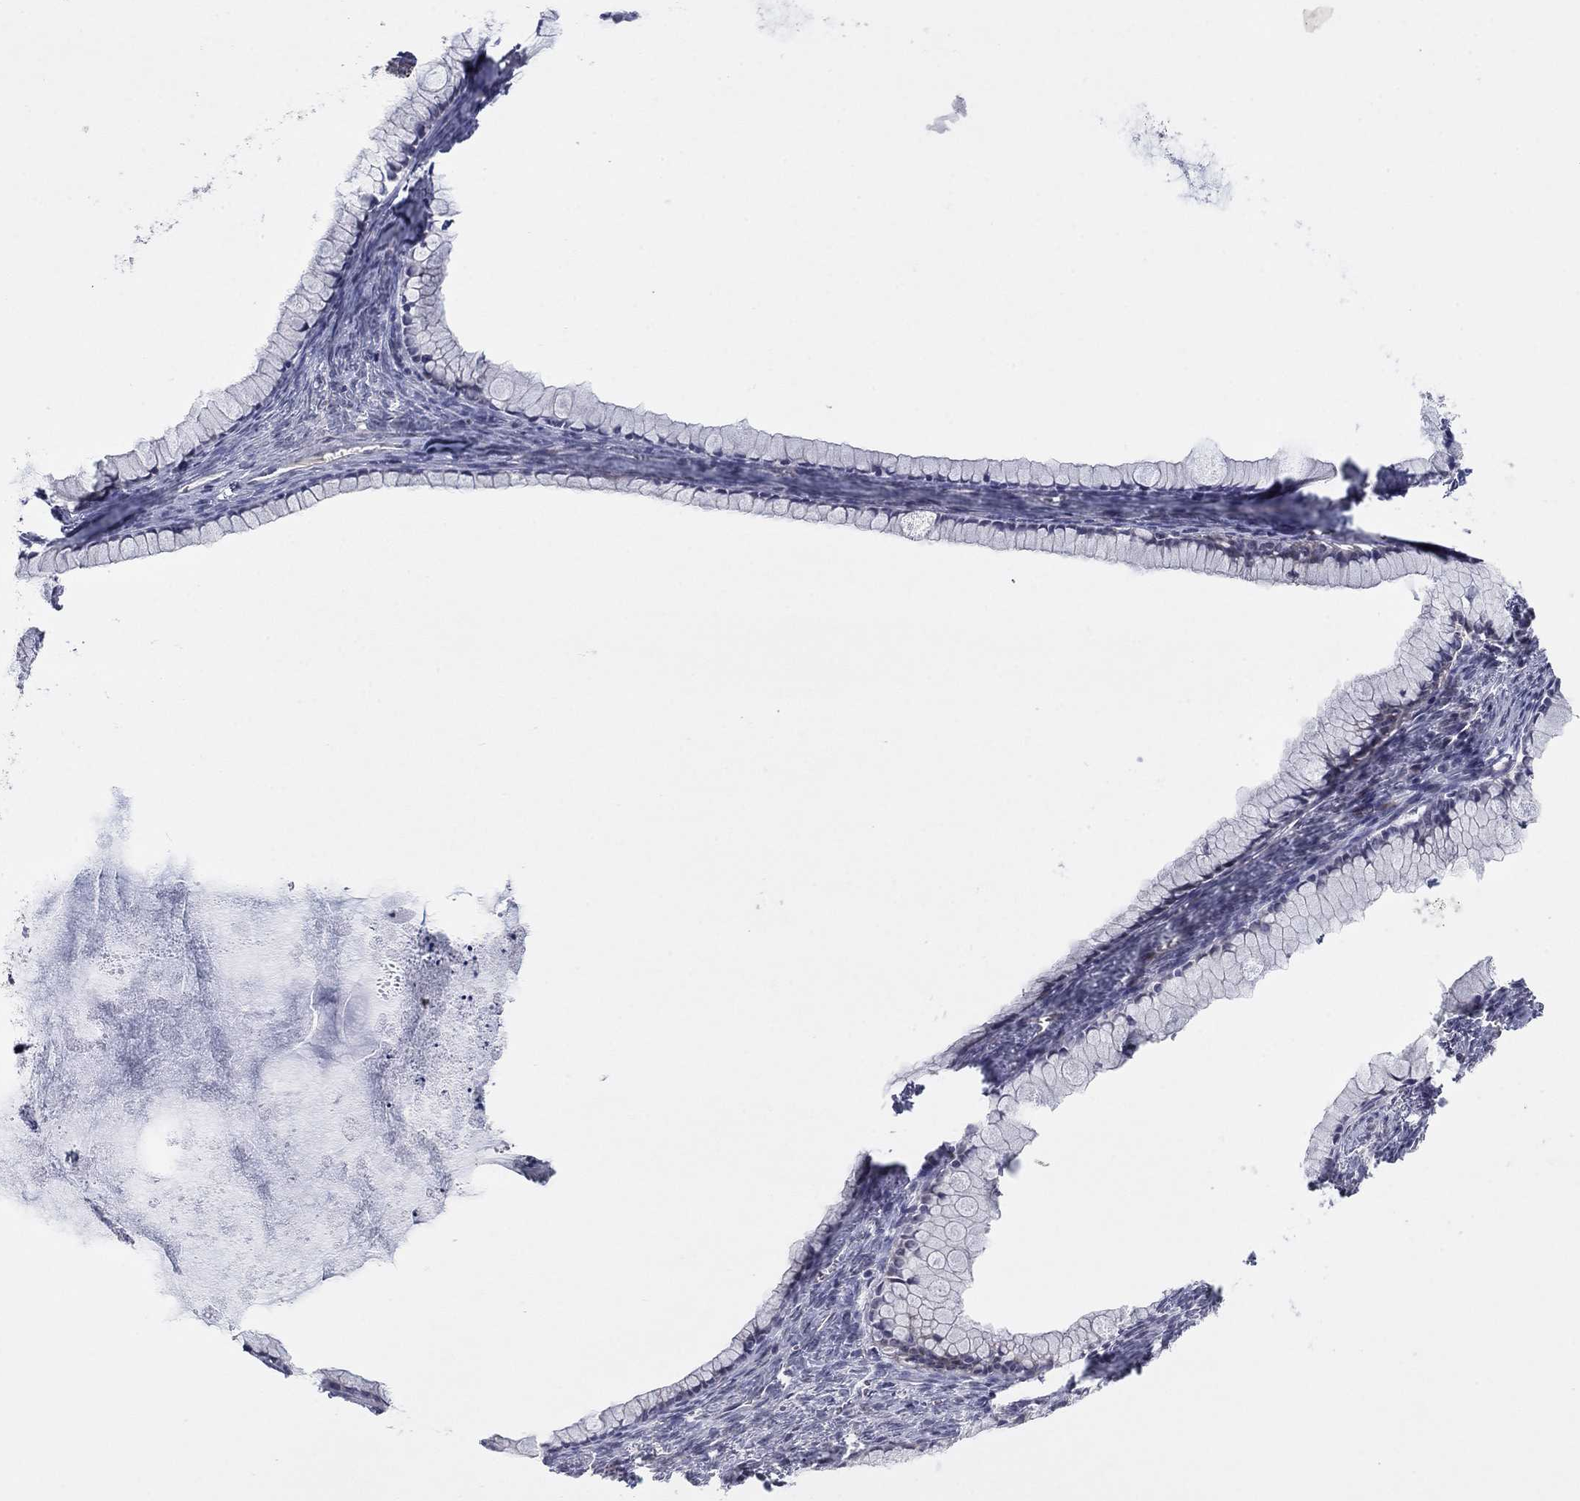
{"staining": {"intensity": "negative", "quantity": "none", "location": "none"}, "tissue": "ovarian cancer", "cell_type": "Tumor cells", "image_type": "cancer", "snomed": [{"axis": "morphology", "description": "Cystadenocarcinoma, mucinous, NOS"}, {"axis": "topography", "description": "Ovary"}], "caption": "High magnification brightfield microscopy of mucinous cystadenocarcinoma (ovarian) stained with DAB (brown) and counterstained with hematoxylin (blue): tumor cells show no significant staining.", "gene": "AMN1", "patient": {"sex": "female", "age": 41}}